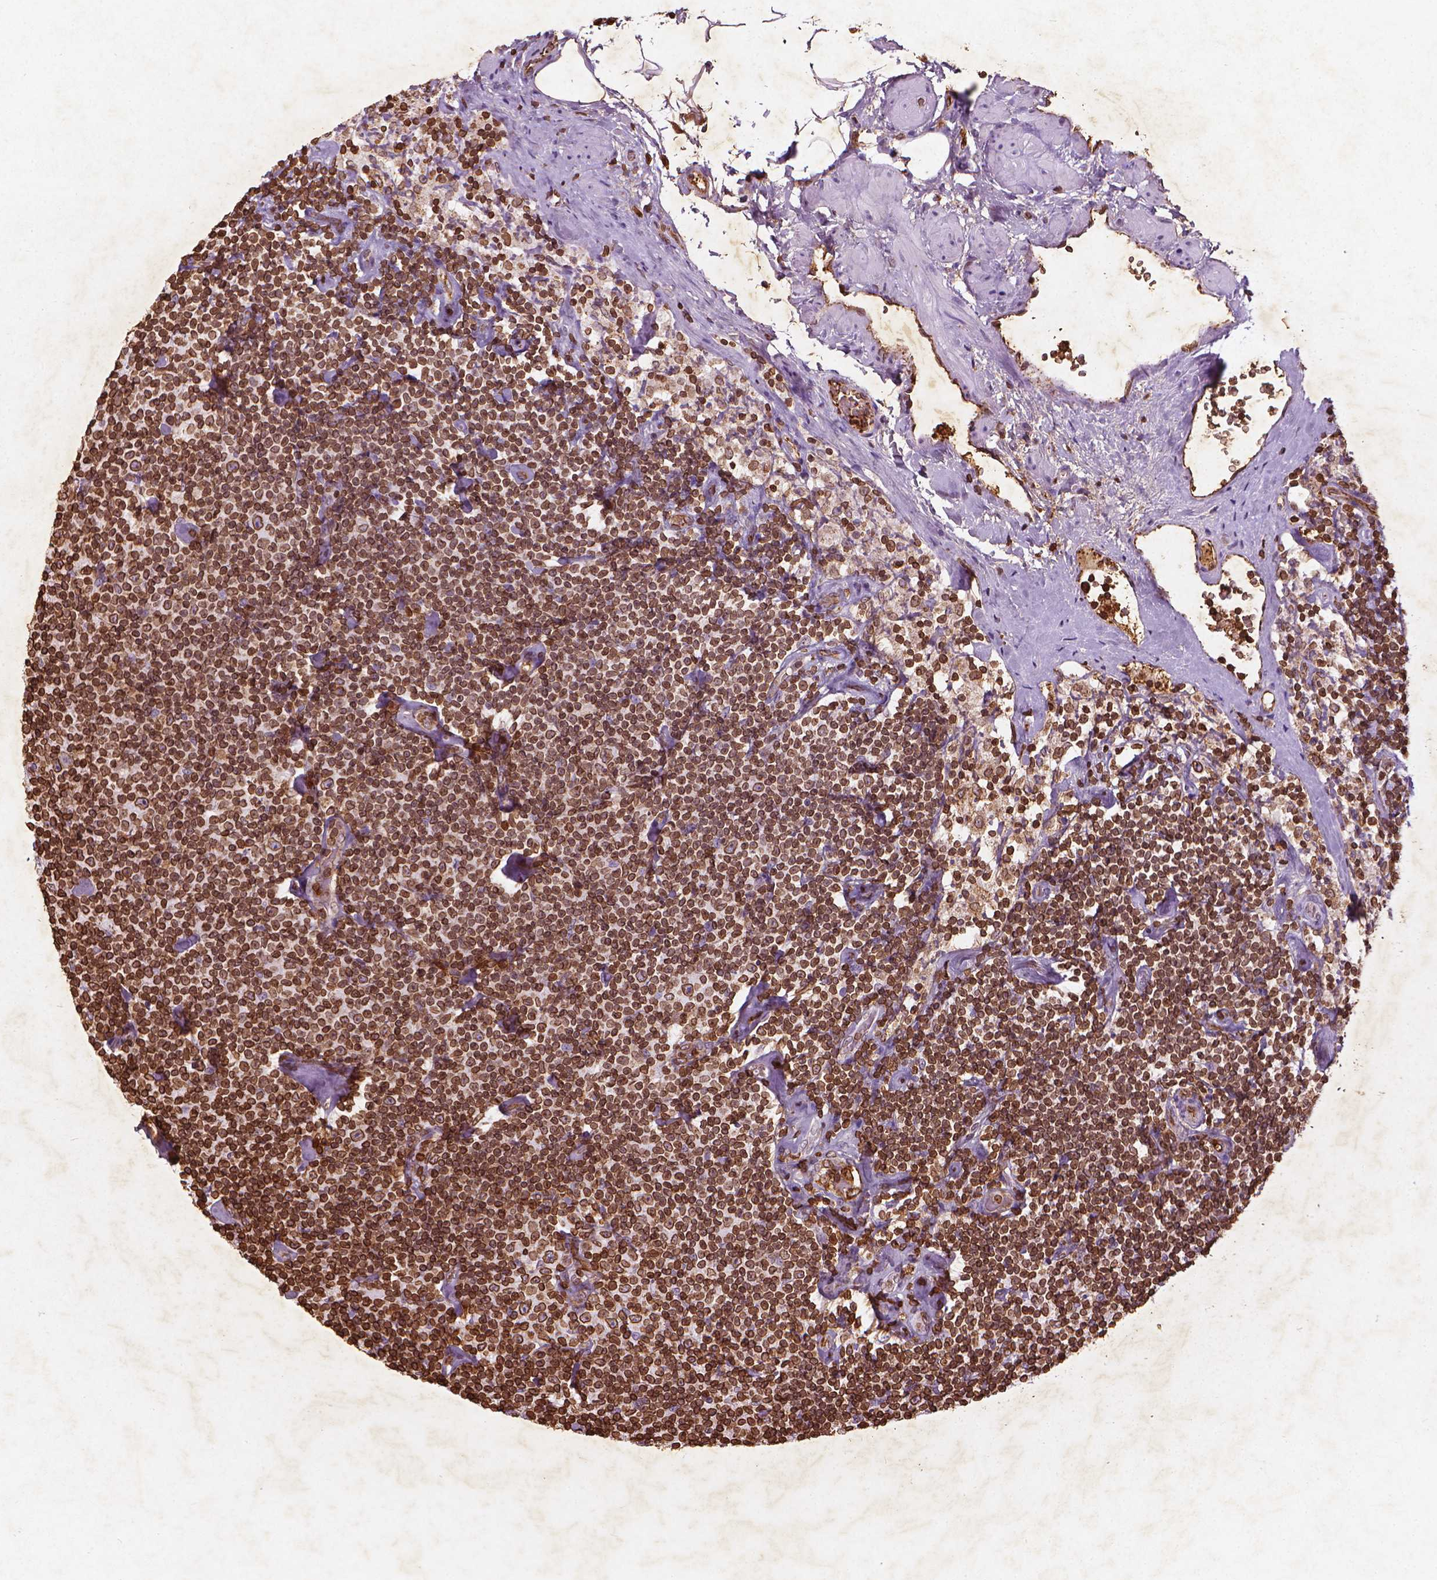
{"staining": {"intensity": "strong", "quantity": ">75%", "location": "cytoplasmic/membranous,nuclear"}, "tissue": "lymphoma", "cell_type": "Tumor cells", "image_type": "cancer", "snomed": [{"axis": "morphology", "description": "Malignant lymphoma, non-Hodgkin's type, Low grade"}, {"axis": "topography", "description": "Lymph node"}], "caption": "Malignant lymphoma, non-Hodgkin's type (low-grade) stained for a protein displays strong cytoplasmic/membranous and nuclear positivity in tumor cells. Using DAB (brown) and hematoxylin (blue) stains, captured at high magnification using brightfield microscopy.", "gene": "LMNB1", "patient": {"sex": "male", "age": 81}}